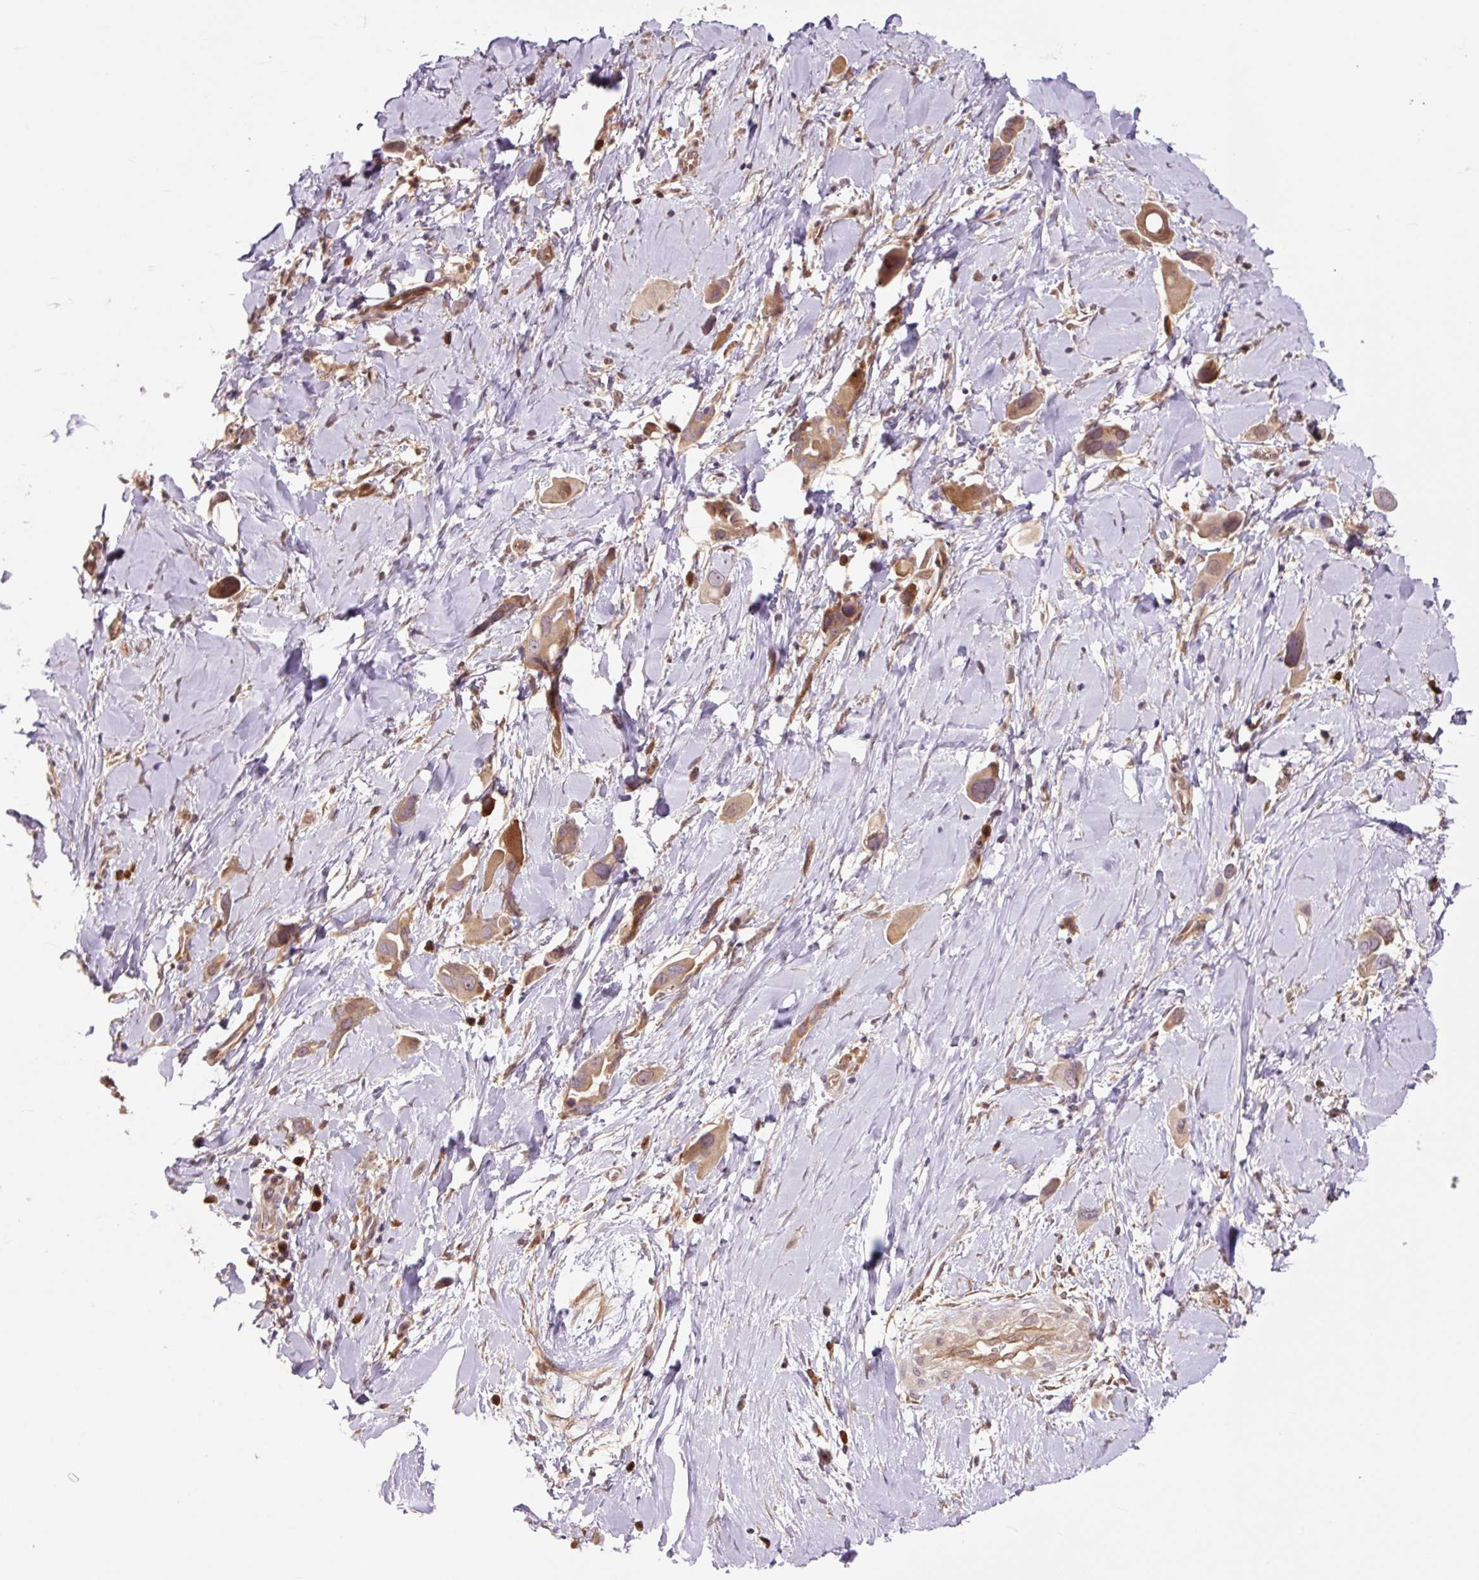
{"staining": {"intensity": "moderate", "quantity": ">75%", "location": "cytoplasmic/membranous"}, "tissue": "lung cancer", "cell_type": "Tumor cells", "image_type": "cancer", "snomed": [{"axis": "morphology", "description": "Adenocarcinoma, NOS"}, {"axis": "topography", "description": "Lung"}], "caption": "Moderate cytoplasmic/membranous staining is seen in approximately >75% of tumor cells in adenocarcinoma (lung).", "gene": "TPT1", "patient": {"sex": "male", "age": 76}}